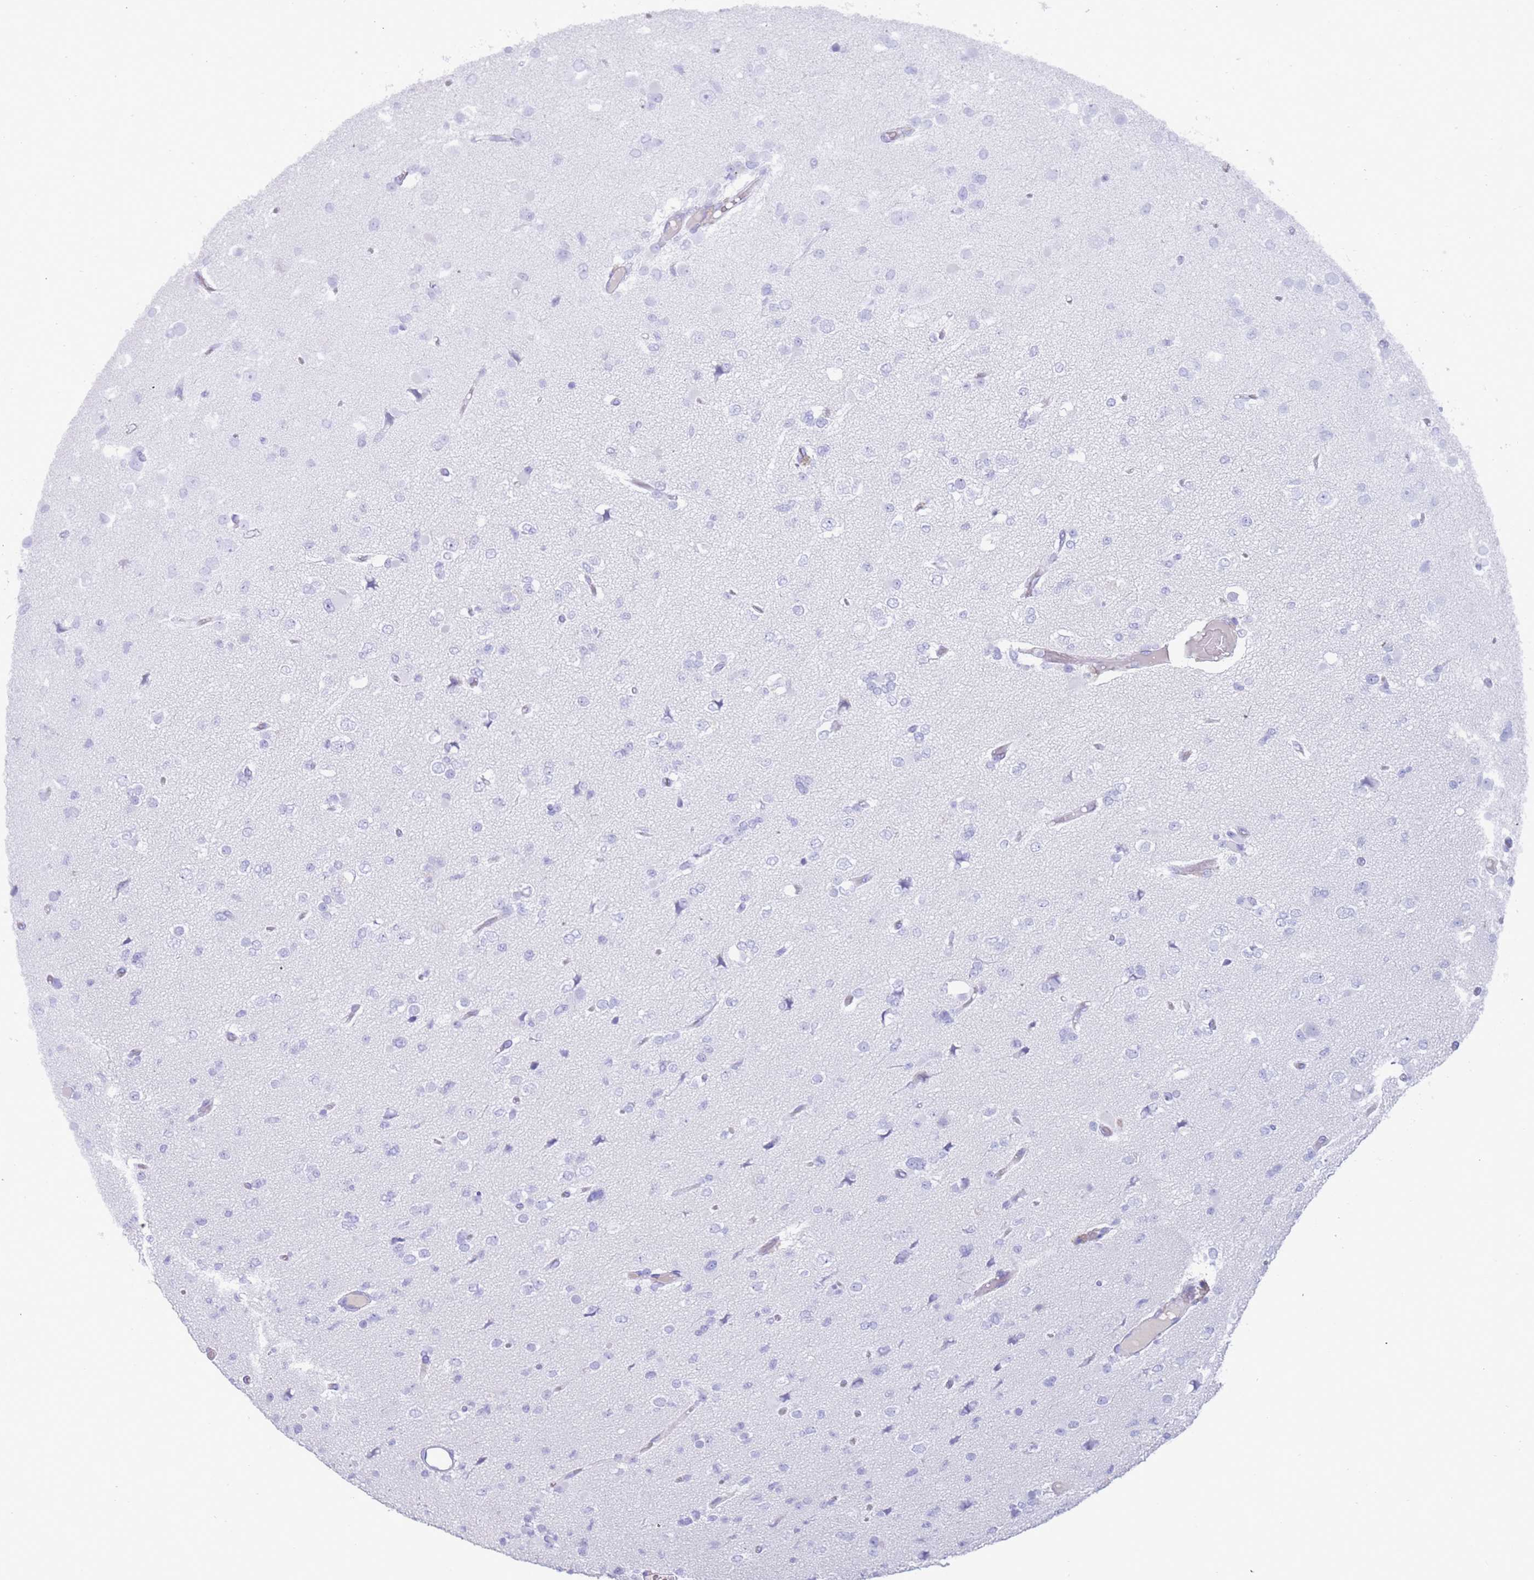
{"staining": {"intensity": "negative", "quantity": "none", "location": "none"}, "tissue": "glioma", "cell_type": "Tumor cells", "image_type": "cancer", "snomed": [{"axis": "morphology", "description": "Glioma, malignant, Low grade"}, {"axis": "topography", "description": "Brain"}], "caption": "DAB (3,3'-diaminobenzidine) immunohistochemical staining of malignant low-grade glioma demonstrates no significant expression in tumor cells.", "gene": "MYADML2", "patient": {"sex": "female", "age": 22}}